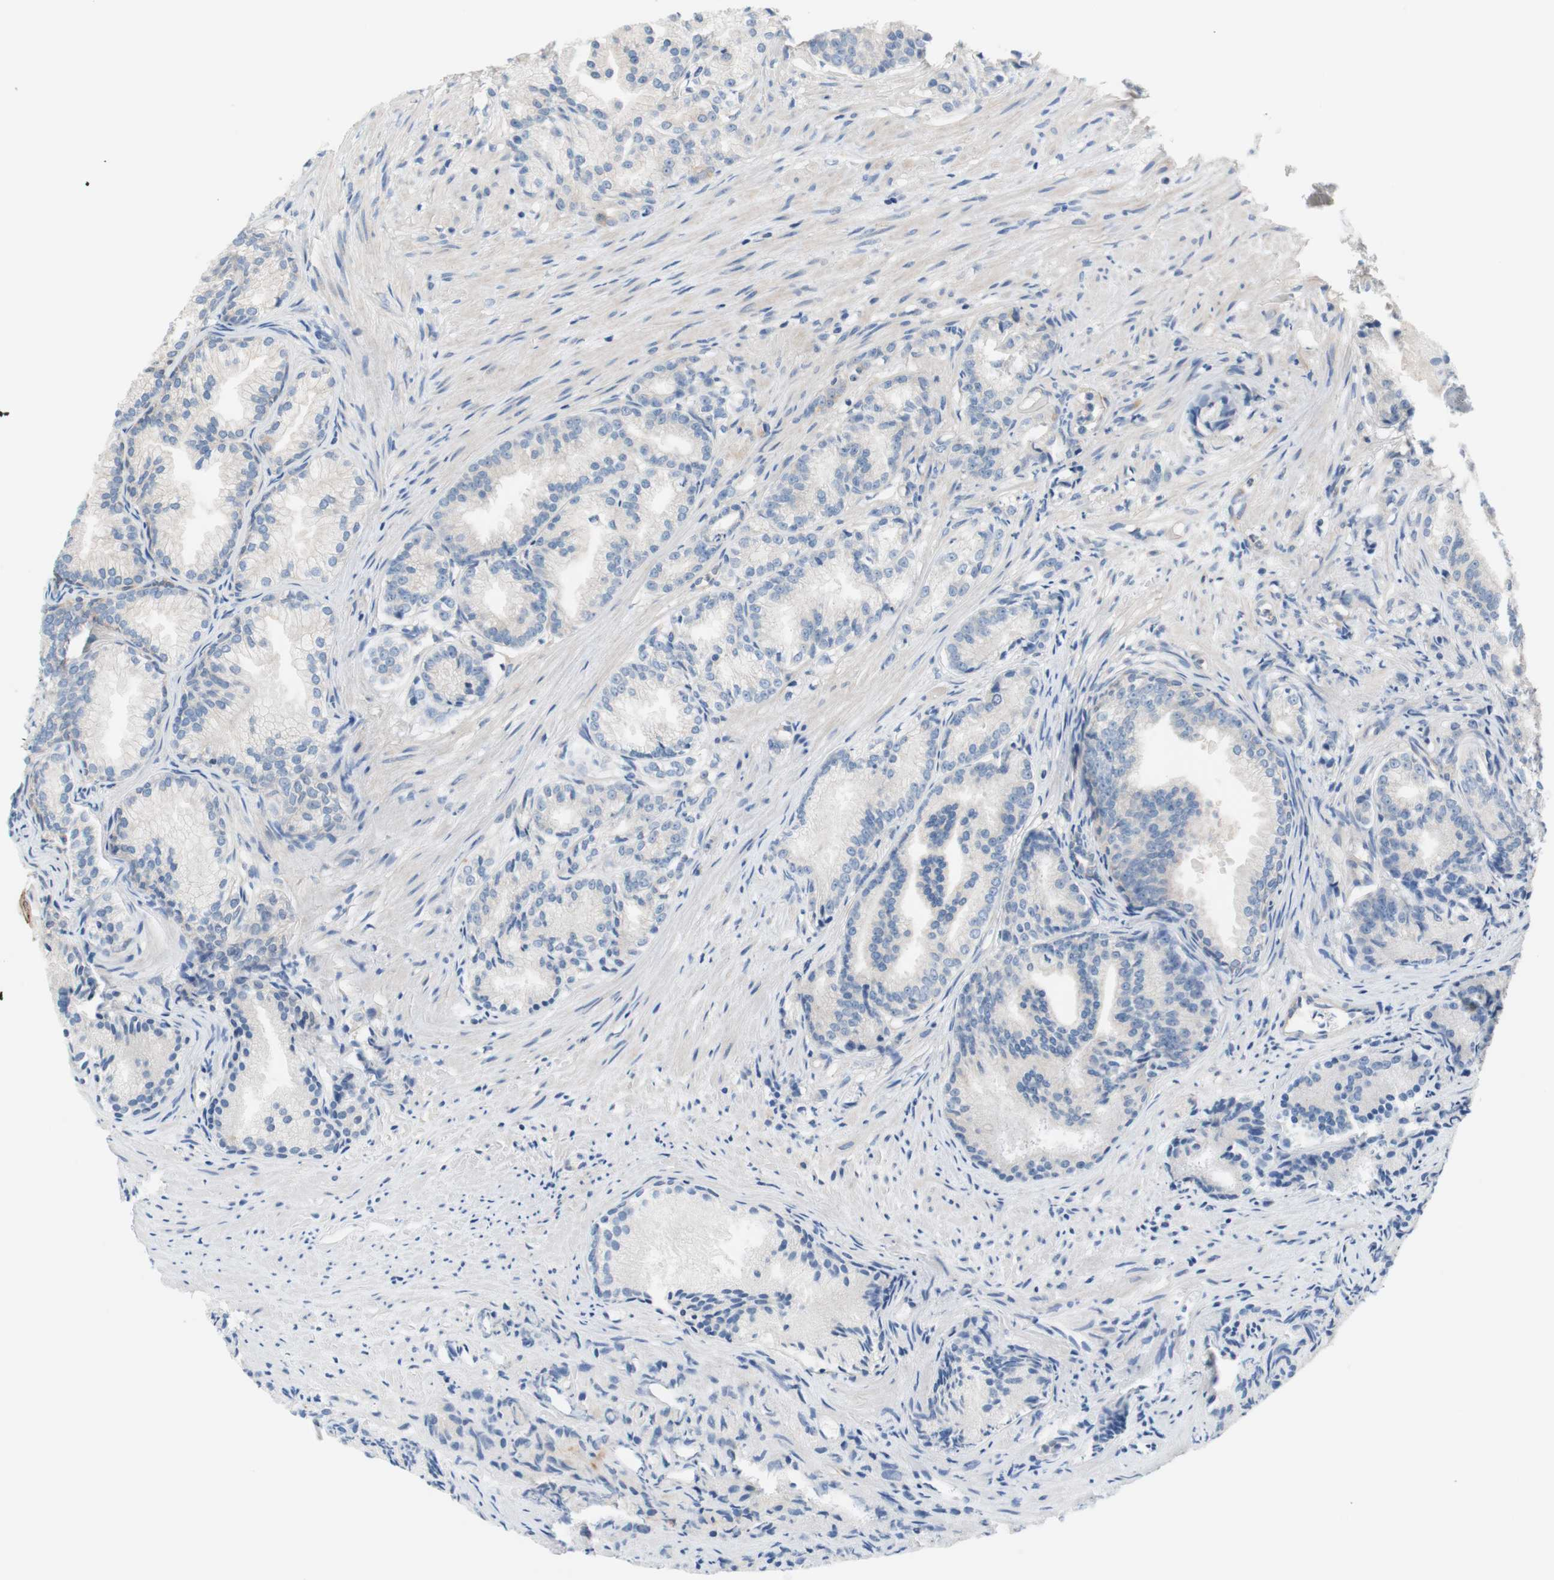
{"staining": {"intensity": "negative", "quantity": "none", "location": "none"}, "tissue": "prostate cancer", "cell_type": "Tumor cells", "image_type": "cancer", "snomed": [{"axis": "morphology", "description": "Adenocarcinoma, Low grade"}, {"axis": "topography", "description": "Prostate"}], "caption": "Prostate cancer (low-grade adenocarcinoma) was stained to show a protein in brown. There is no significant staining in tumor cells.", "gene": "F3", "patient": {"sex": "male", "age": 72}}